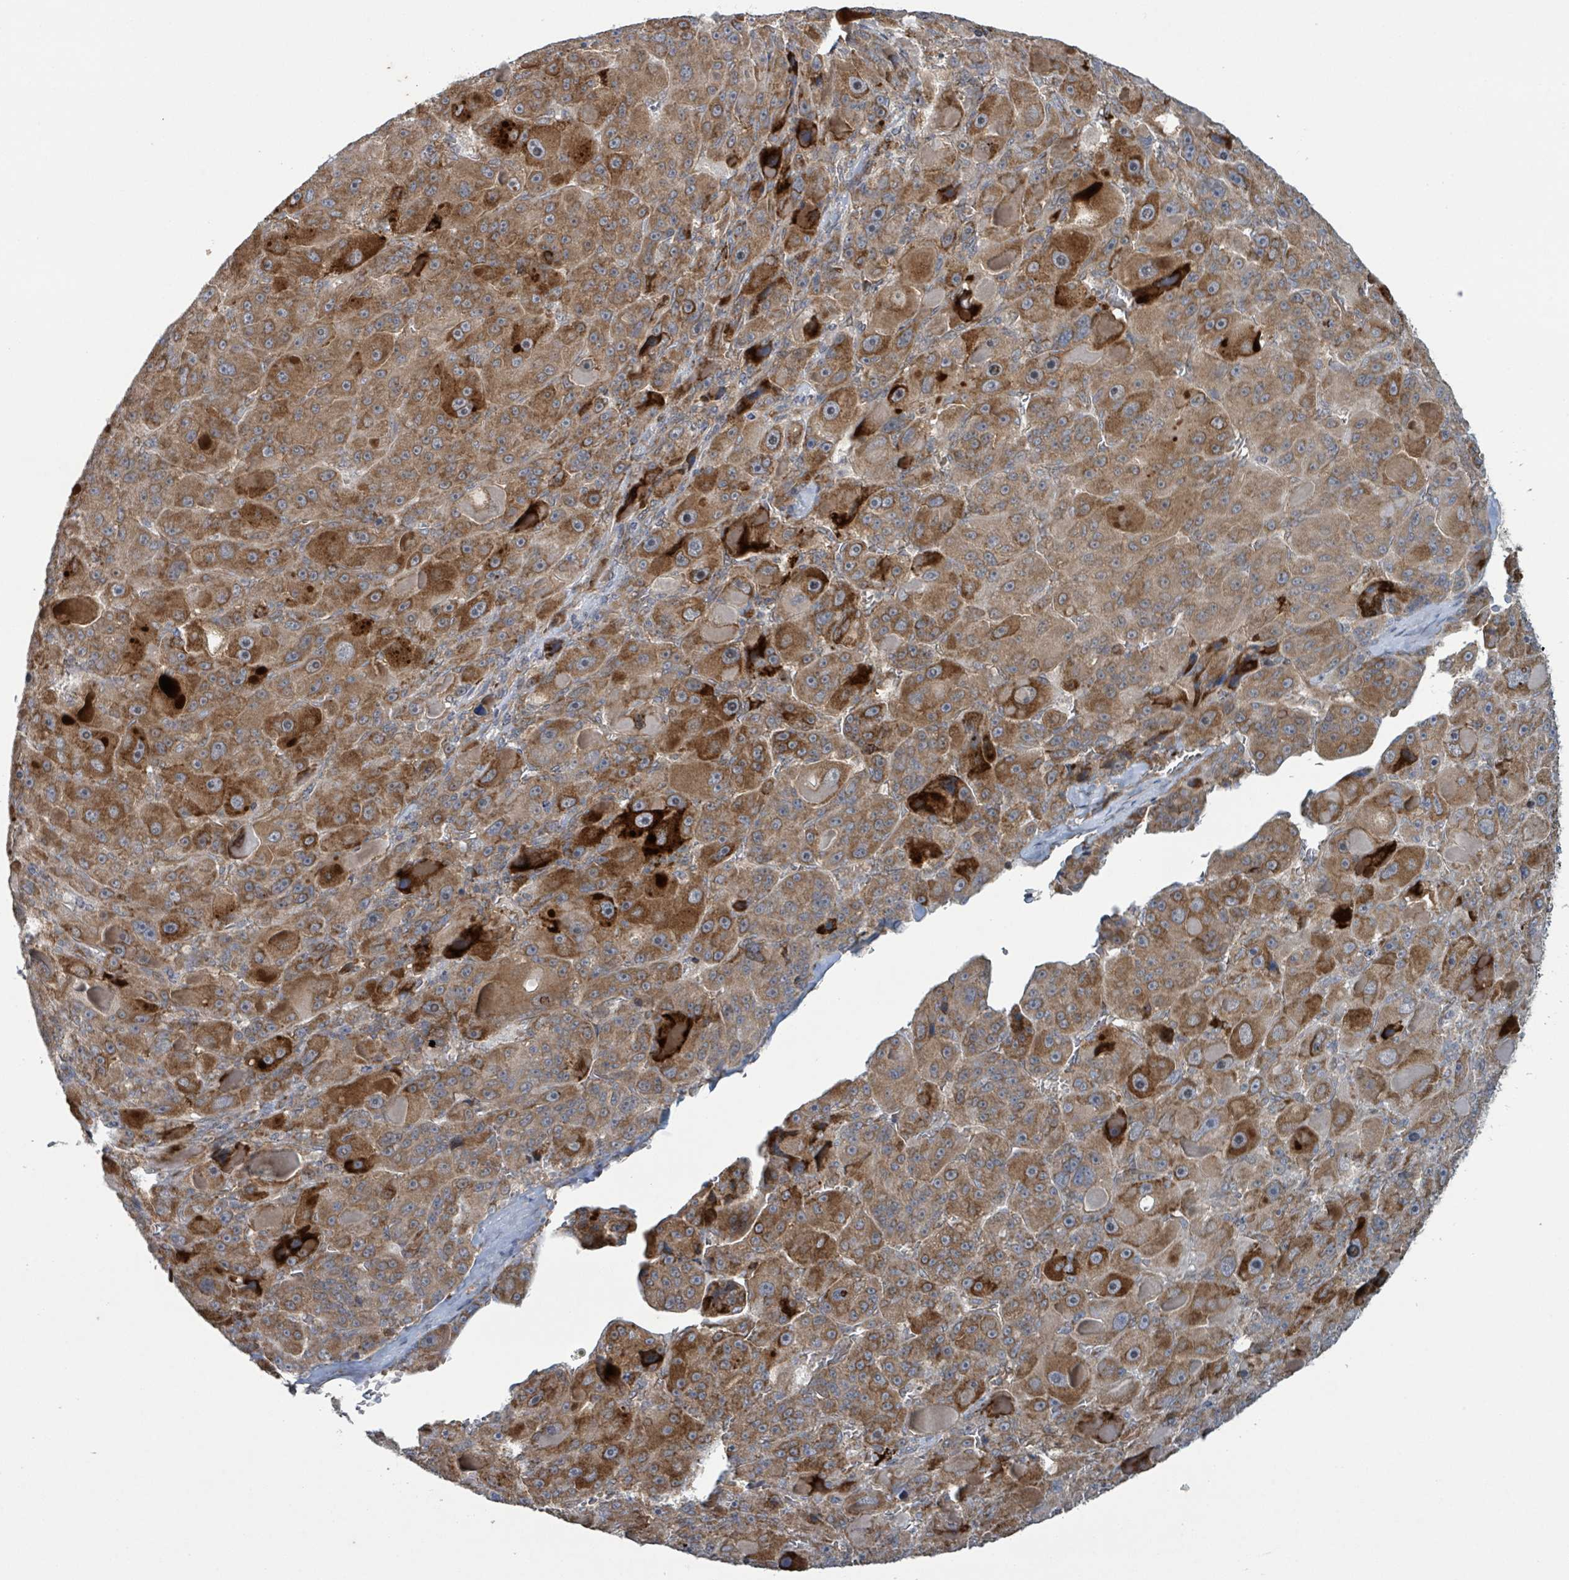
{"staining": {"intensity": "moderate", "quantity": ">75%", "location": "cytoplasmic/membranous"}, "tissue": "liver cancer", "cell_type": "Tumor cells", "image_type": "cancer", "snomed": [{"axis": "morphology", "description": "Carcinoma, Hepatocellular, NOS"}, {"axis": "topography", "description": "Liver"}], "caption": "DAB immunohistochemical staining of liver cancer reveals moderate cytoplasmic/membranous protein positivity in about >75% of tumor cells. The staining is performed using DAB (3,3'-diaminobenzidine) brown chromogen to label protein expression. The nuclei are counter-stained blue using hematoxylin.", "gene": "OR51E1", "patient": {"sex": "male", "age": 76}}